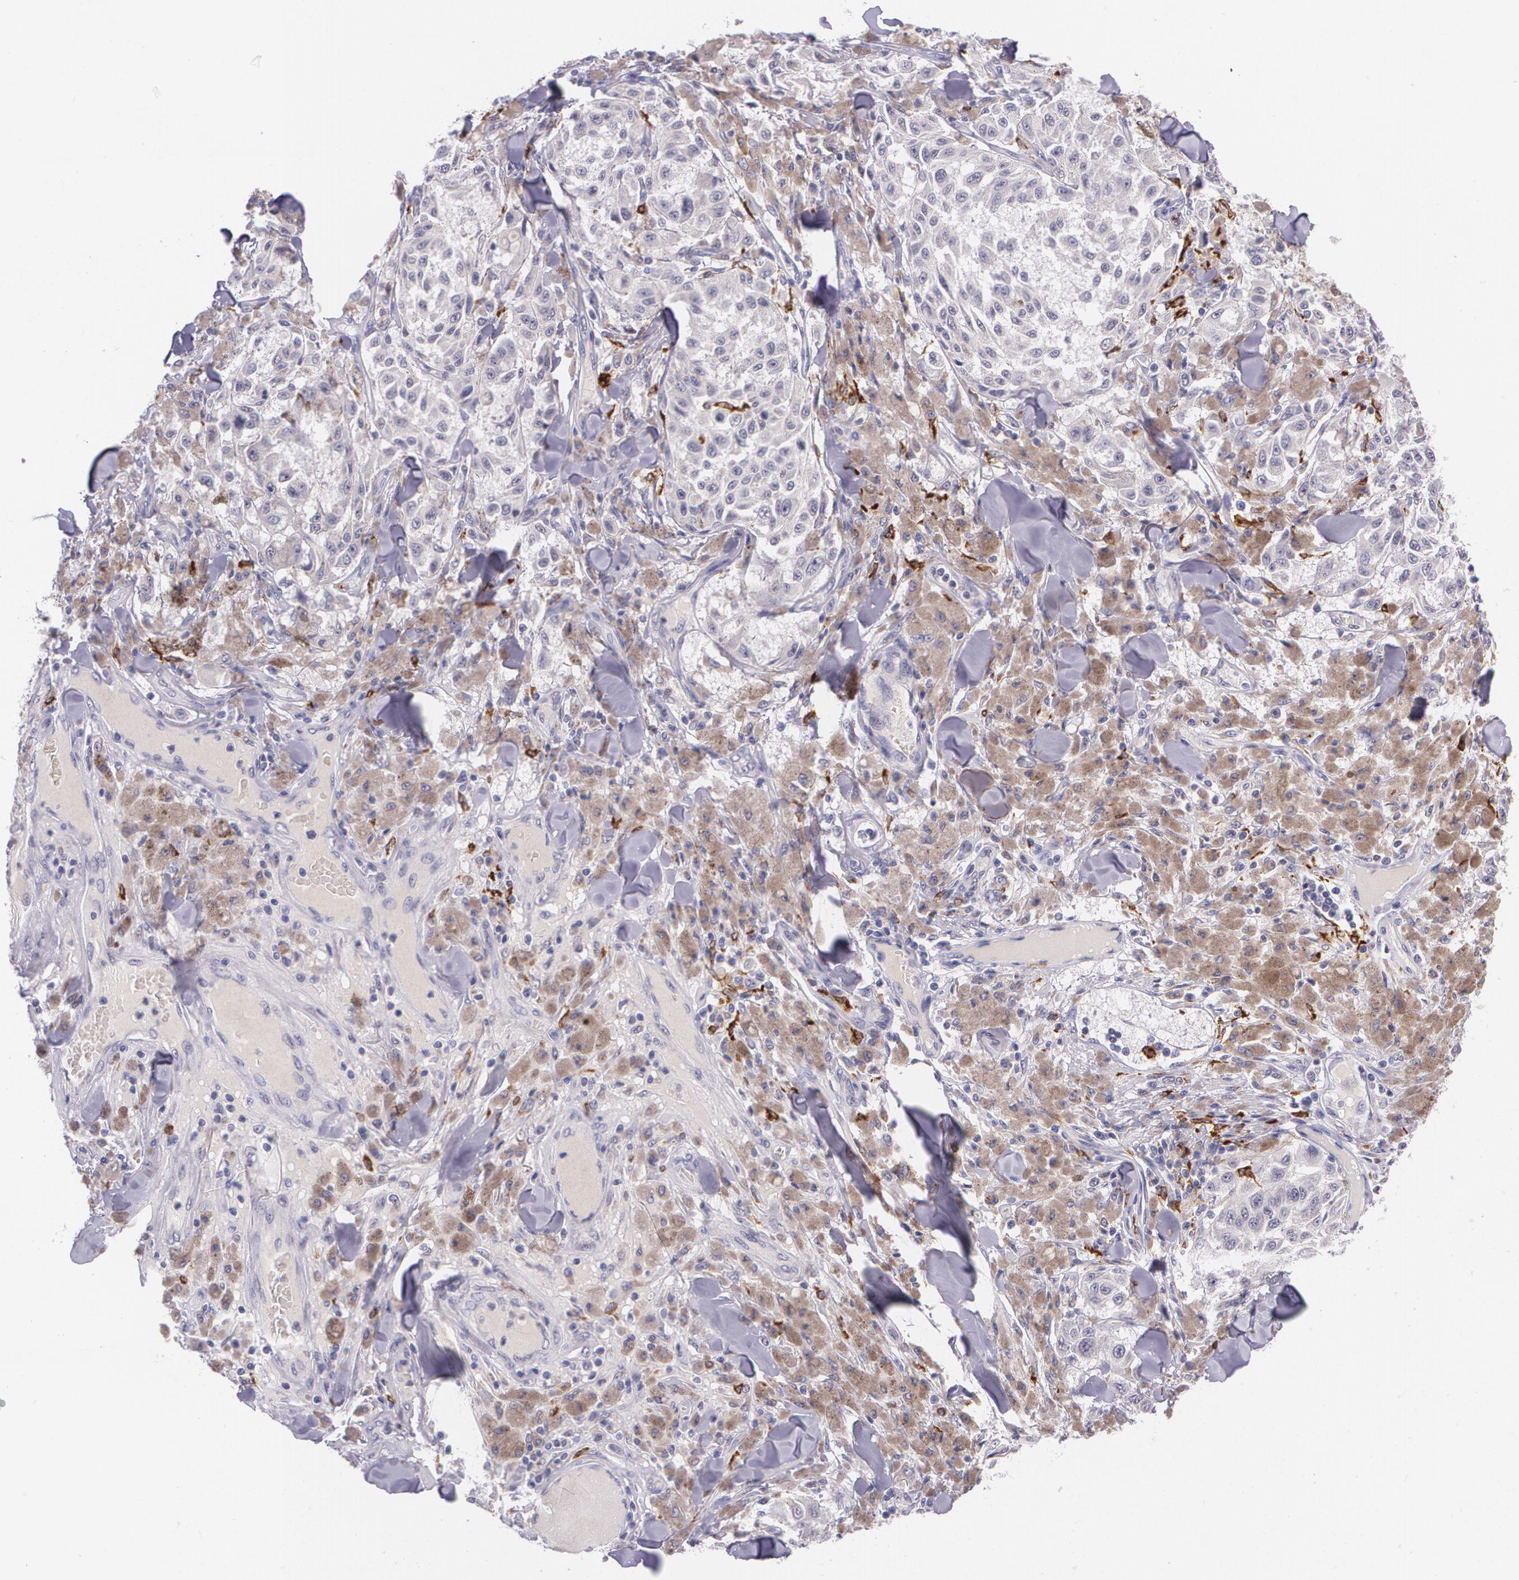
{"staining": {"intensity": "negative", "quantity": "none", "location": "none"}, "tissue": "melanoma", "cell_type": "Tumor cells", "image_type": "cancer", "snomed": [{"axis": "morphology", "description": "Malignant melanoma, NOS"}, {"axis": "topography", "description": "Skin"}], "caption": "This is an IHC image of malignant melanoma. There is no expression in tumor cells.", "gene": "RTN1", "patient": {"sex": "female", "age": 64}}